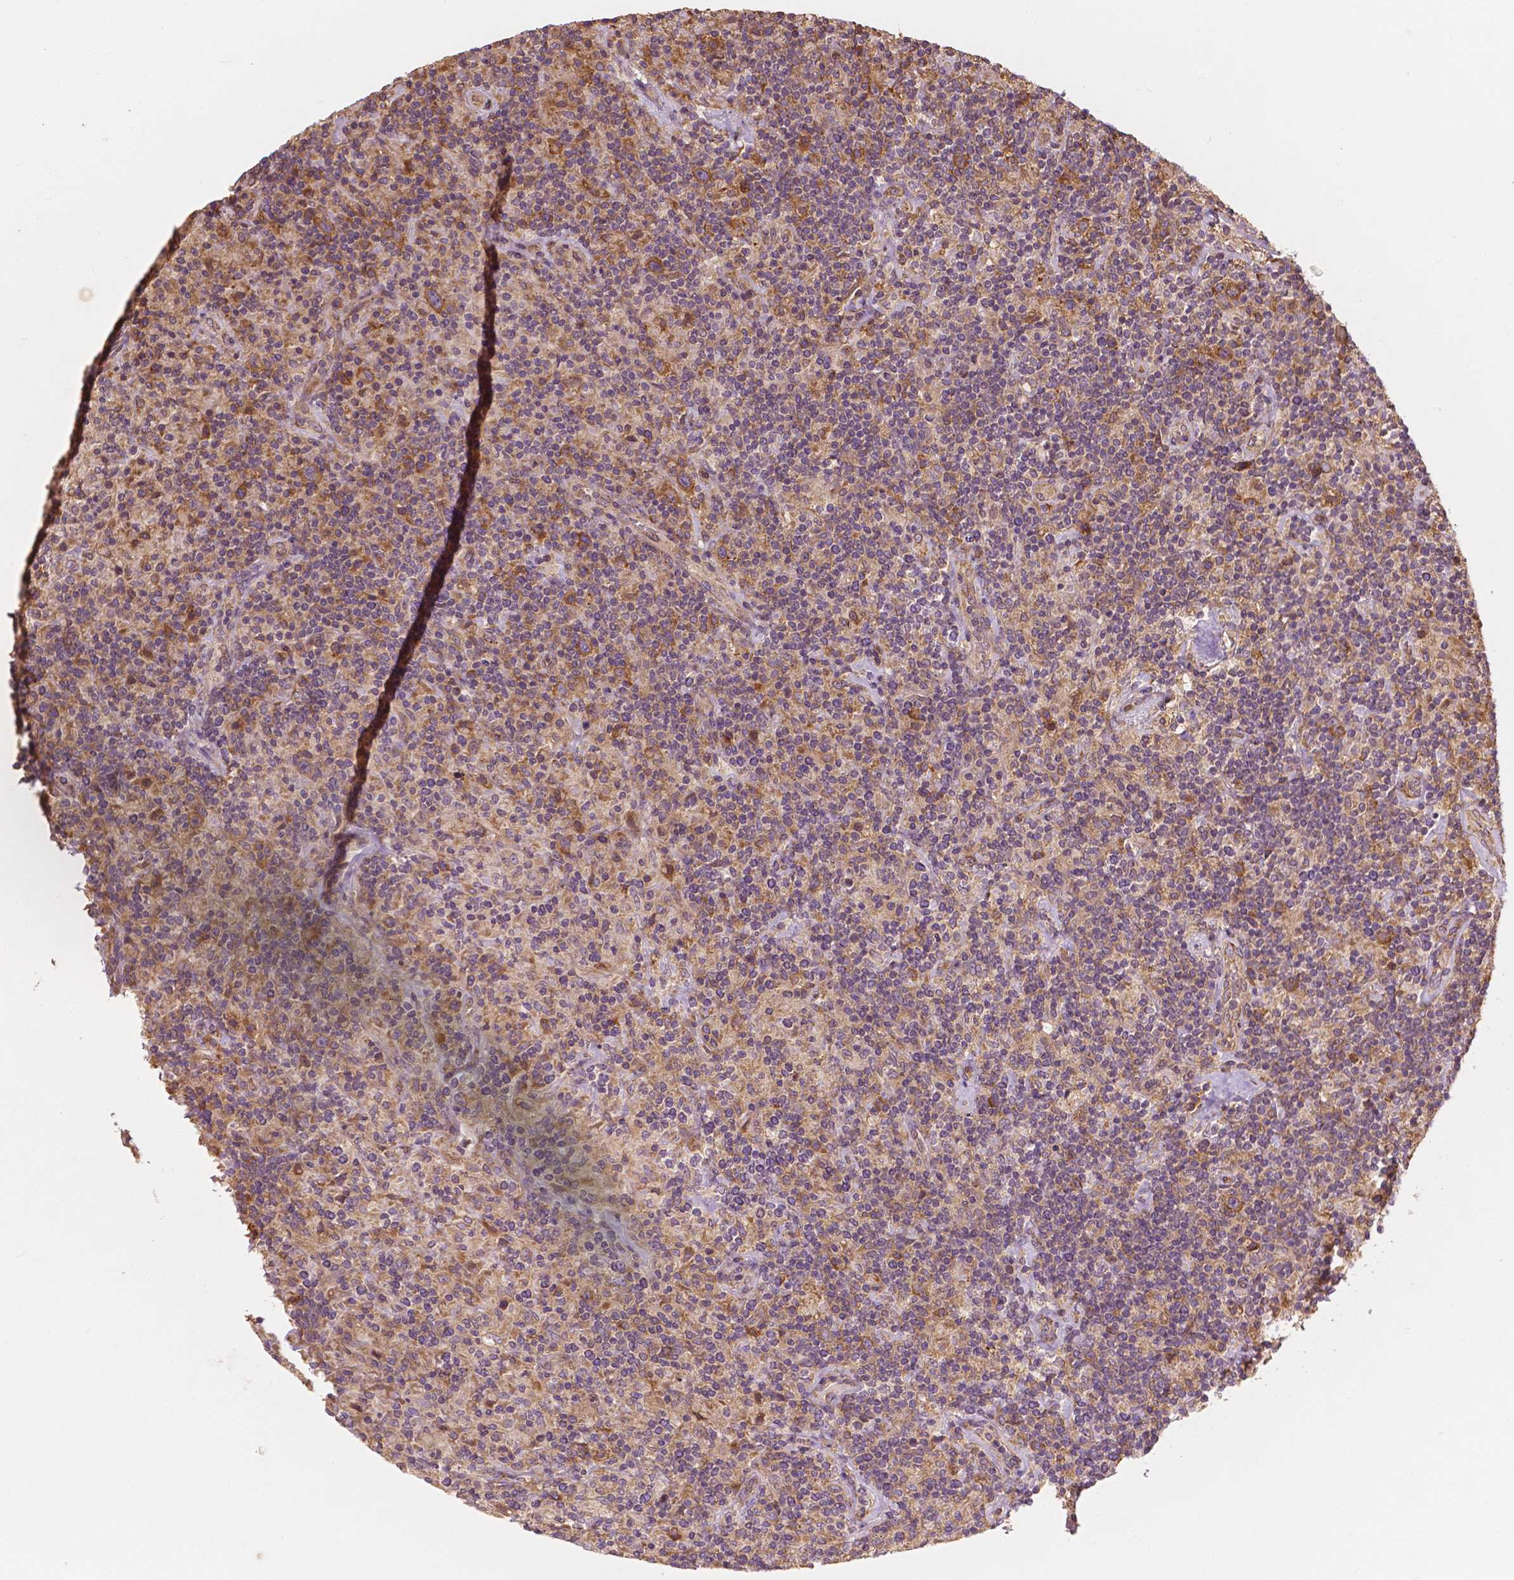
{"staining": {"intensity": "moderate", "quantity": ">75%", "location": "cytoplasmic/membranous"}, "tissue": "lymphoma", "cell_type": "Tumor cells", "image_type": "cancer", "snomed": [{"axis": "morphology", "description": "Hodgkin's disease, NOS"}, {"axis": "topography", "description": "Lymph node"}], "caption": "Immunohistochemistry of human lymphoma exhibits medium levels of moderate cytoplasmic/membranous positivity in about >75% of tumor cells.", "gene": "G3BP1", "patient": {"sex": "male", "age": 70}}